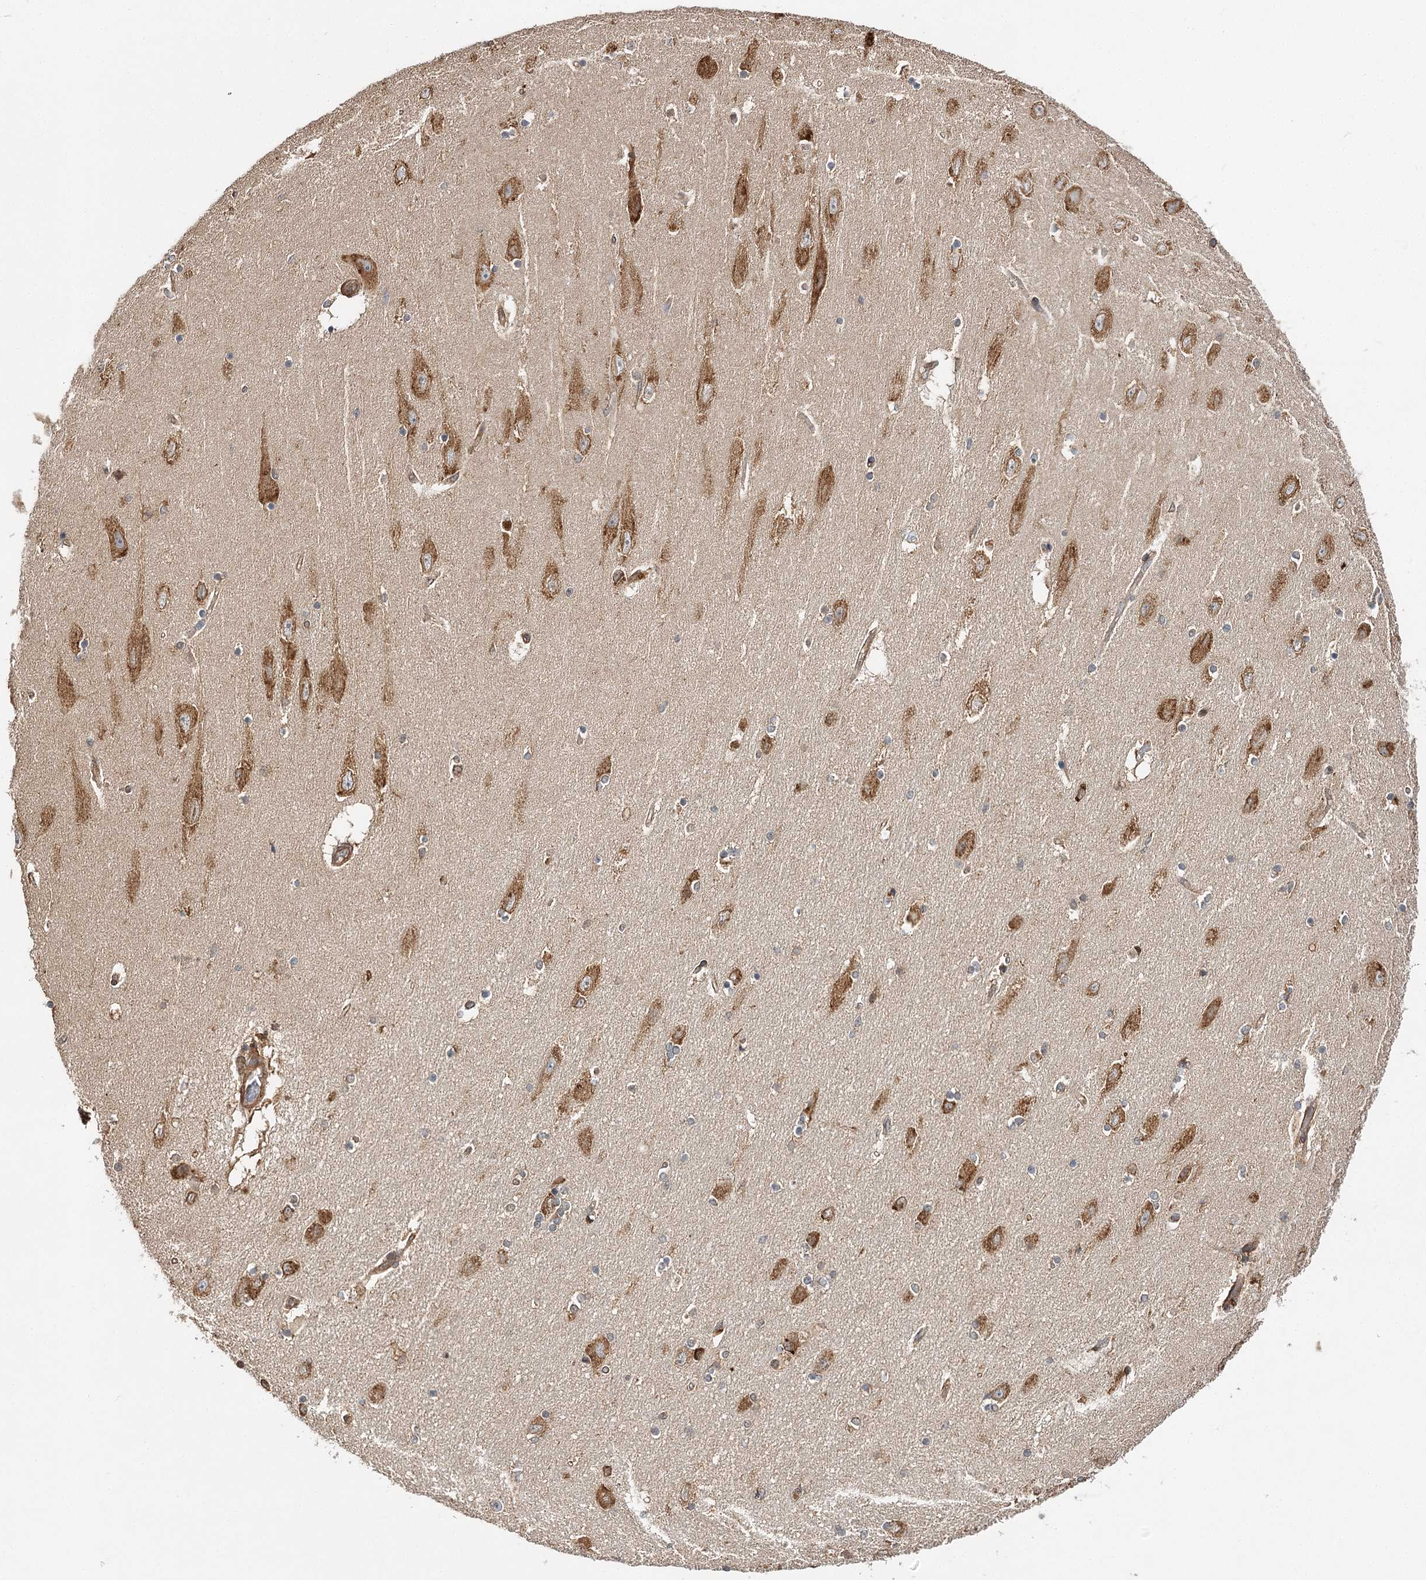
{"staining": {"intensity": "moderate", "quantity": "<25%", "location": "cytoplasmic/membranous"}, "tissue": "hippocampus", "cell_type": "Glial cells", "image_type": "normal", "snomed": [{"axis": "morphology", "description": "Normal tissue, NOS"}, {"axis": "topography", "description": "Hippocampus"}], "caption": "This micrograph exhibits IHC staining of normal human hippocampus, with low moderate cytoplasmic/membranous positivity in about <25% of glial cells.", "gene": "DNAJB14", "patient": {"sex": "female", "age": 54}}